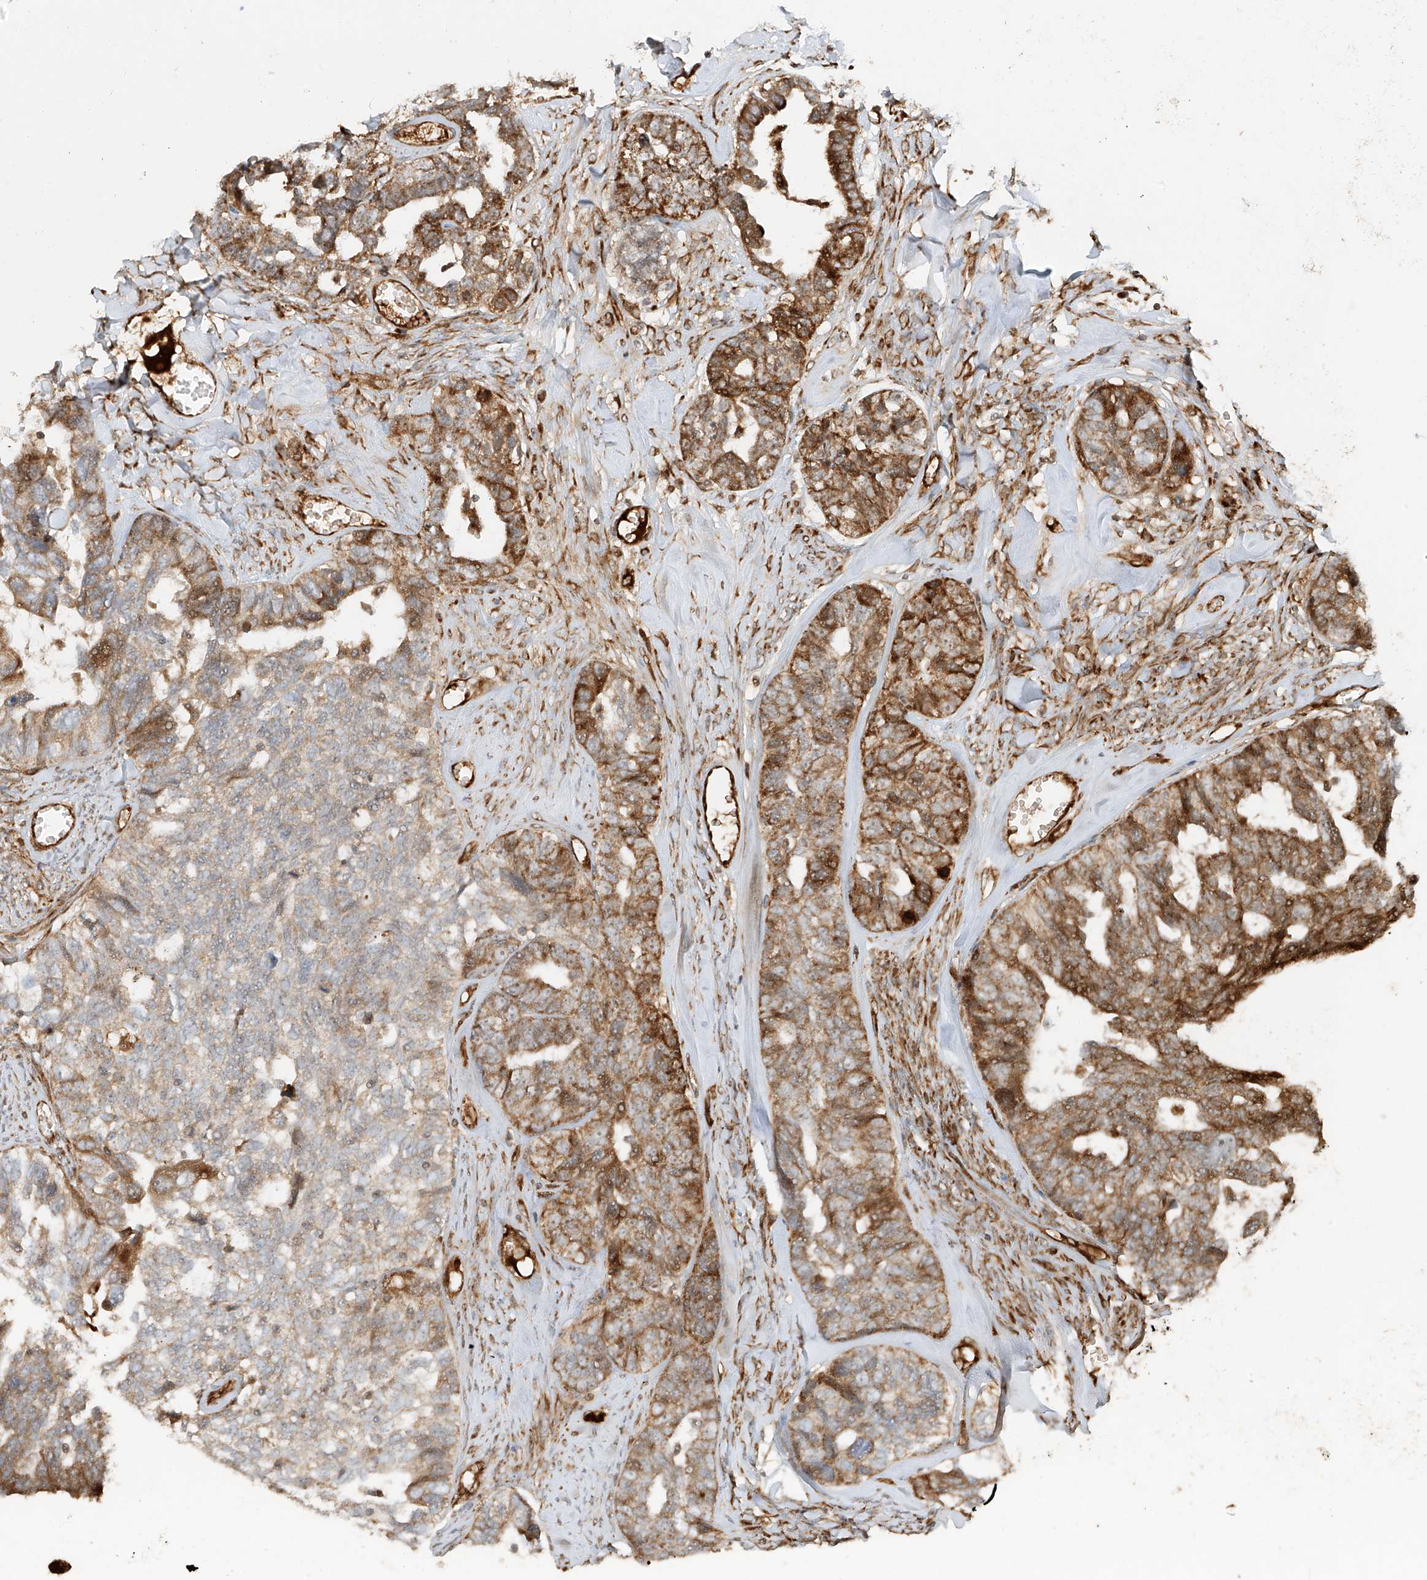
{"staining": {"intensity": "strong", "quantity": "25%-75%", "location": "cytoplasmic/membranous"}, "tissue": "ovarian cancer", "cell_type": "Tumor cells", "image_type": "cancer", "snomed": [{"axis": "morphology", "description": "Cystadenocarcinoma, serous, NOS"}, {"axis": "topography", "description": "Ovary"}], "caption": "Strong cytoplasmic/membranous expression for a protein is present in approximately 25%-75% of tumor cells of ovarian serous cystadenocarcinoma using IHC.", "gene": "MIPEP", "patient": {"sex": "female", "age": 79}}